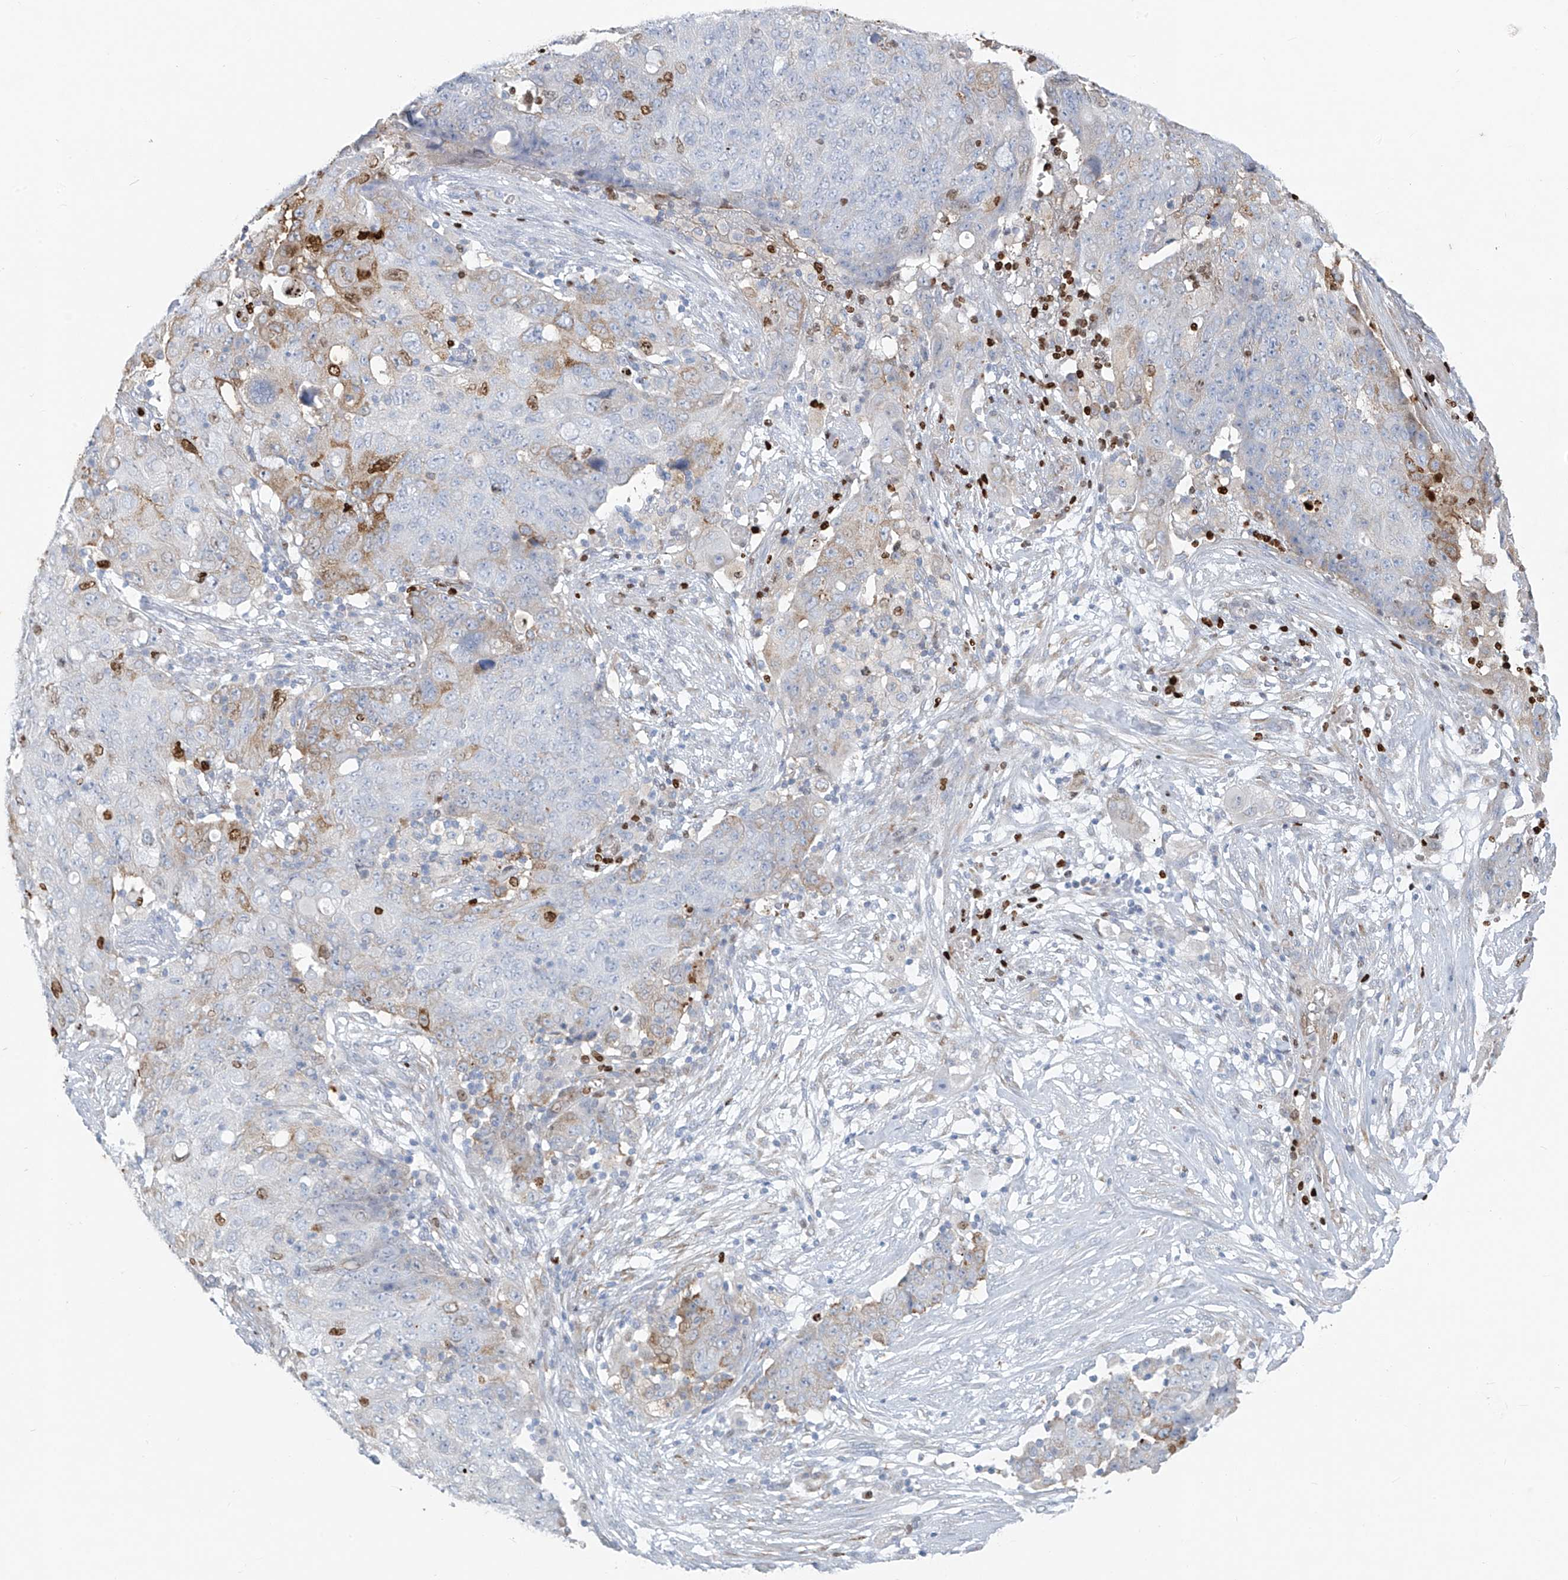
{"staining": {"intensity": "moderate", "quantity": "<25%", "location": "cytoplasmic/membranous"}, "tissue": "ovarian cancer", "cell_type": "Tumor cells", "image_type": "cancer", "snomed": [{"axis": "morphology", "description": "Carcinoma, endometroid"}, {"axis": "topography", "description": "Ovary"}], "caption": "Ovarian cancer (endometroid carcinoma) stained for a protein (brown) exhibits moderate cytoplasmic/membranous positive expression in approximately <25% of tumor cells.", "gene": "CX3CR1", "patient": {"sex": "female", "age": 42}}